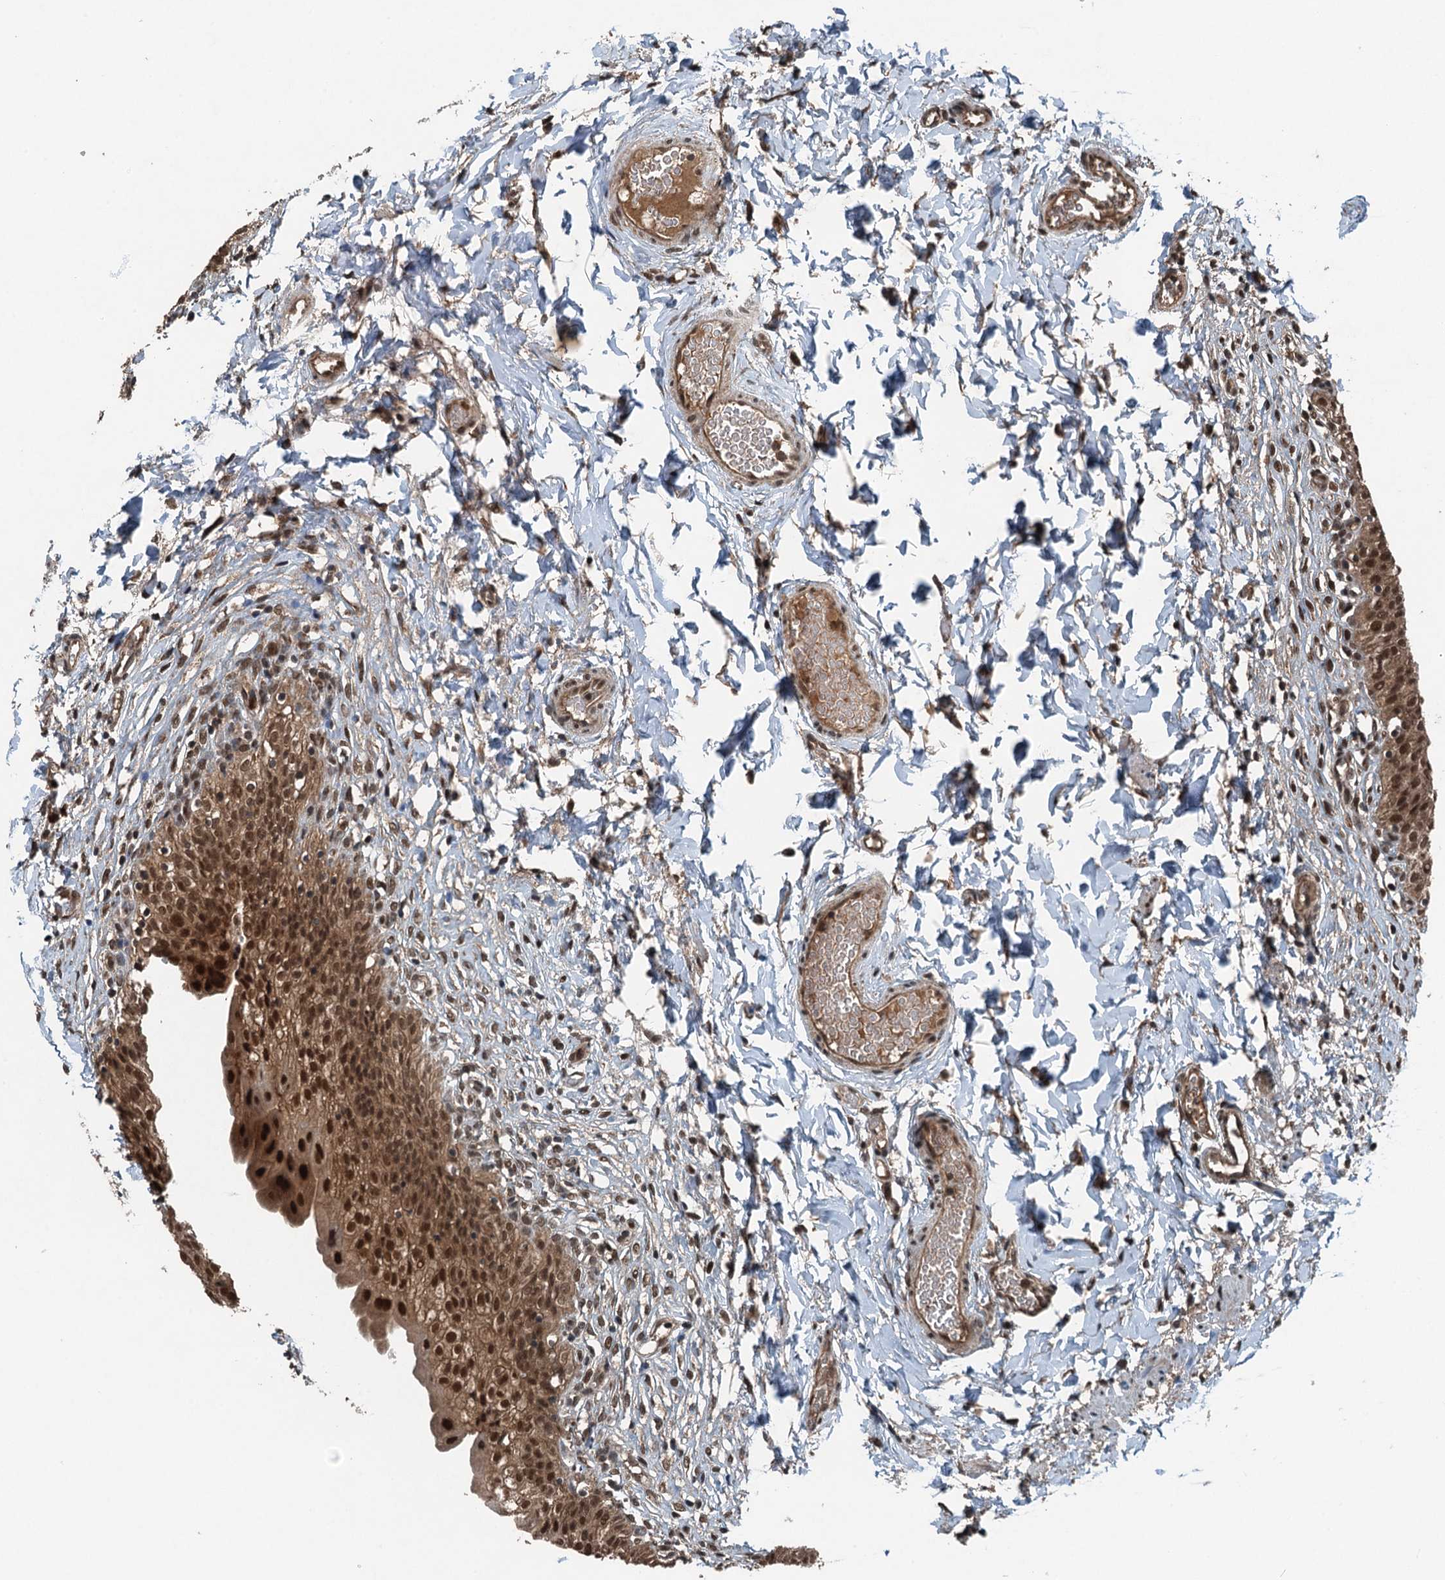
{"staining": {"intensity": "strong", "quantity": ">75%", "location": "cytoplasmic/membranous,nuclear"}, "tissue": "urinary bladder", "cell_type": "Urothelial cells", "image_type": "normal", "snomed": [{"axis": "morphology", "description": "Normal tissue, NOS"}, {"axis": "topography", "description": "Urinary bladder"}], "caption": "An image of urinary bladder stained for a protein shows strong cytoplasmic/membranous,nuclear brown staining in urothelial cells. Nuclei are stained in blue.", "gene": "UBXN6", "patient": {"sex": "male", "age": 55}}